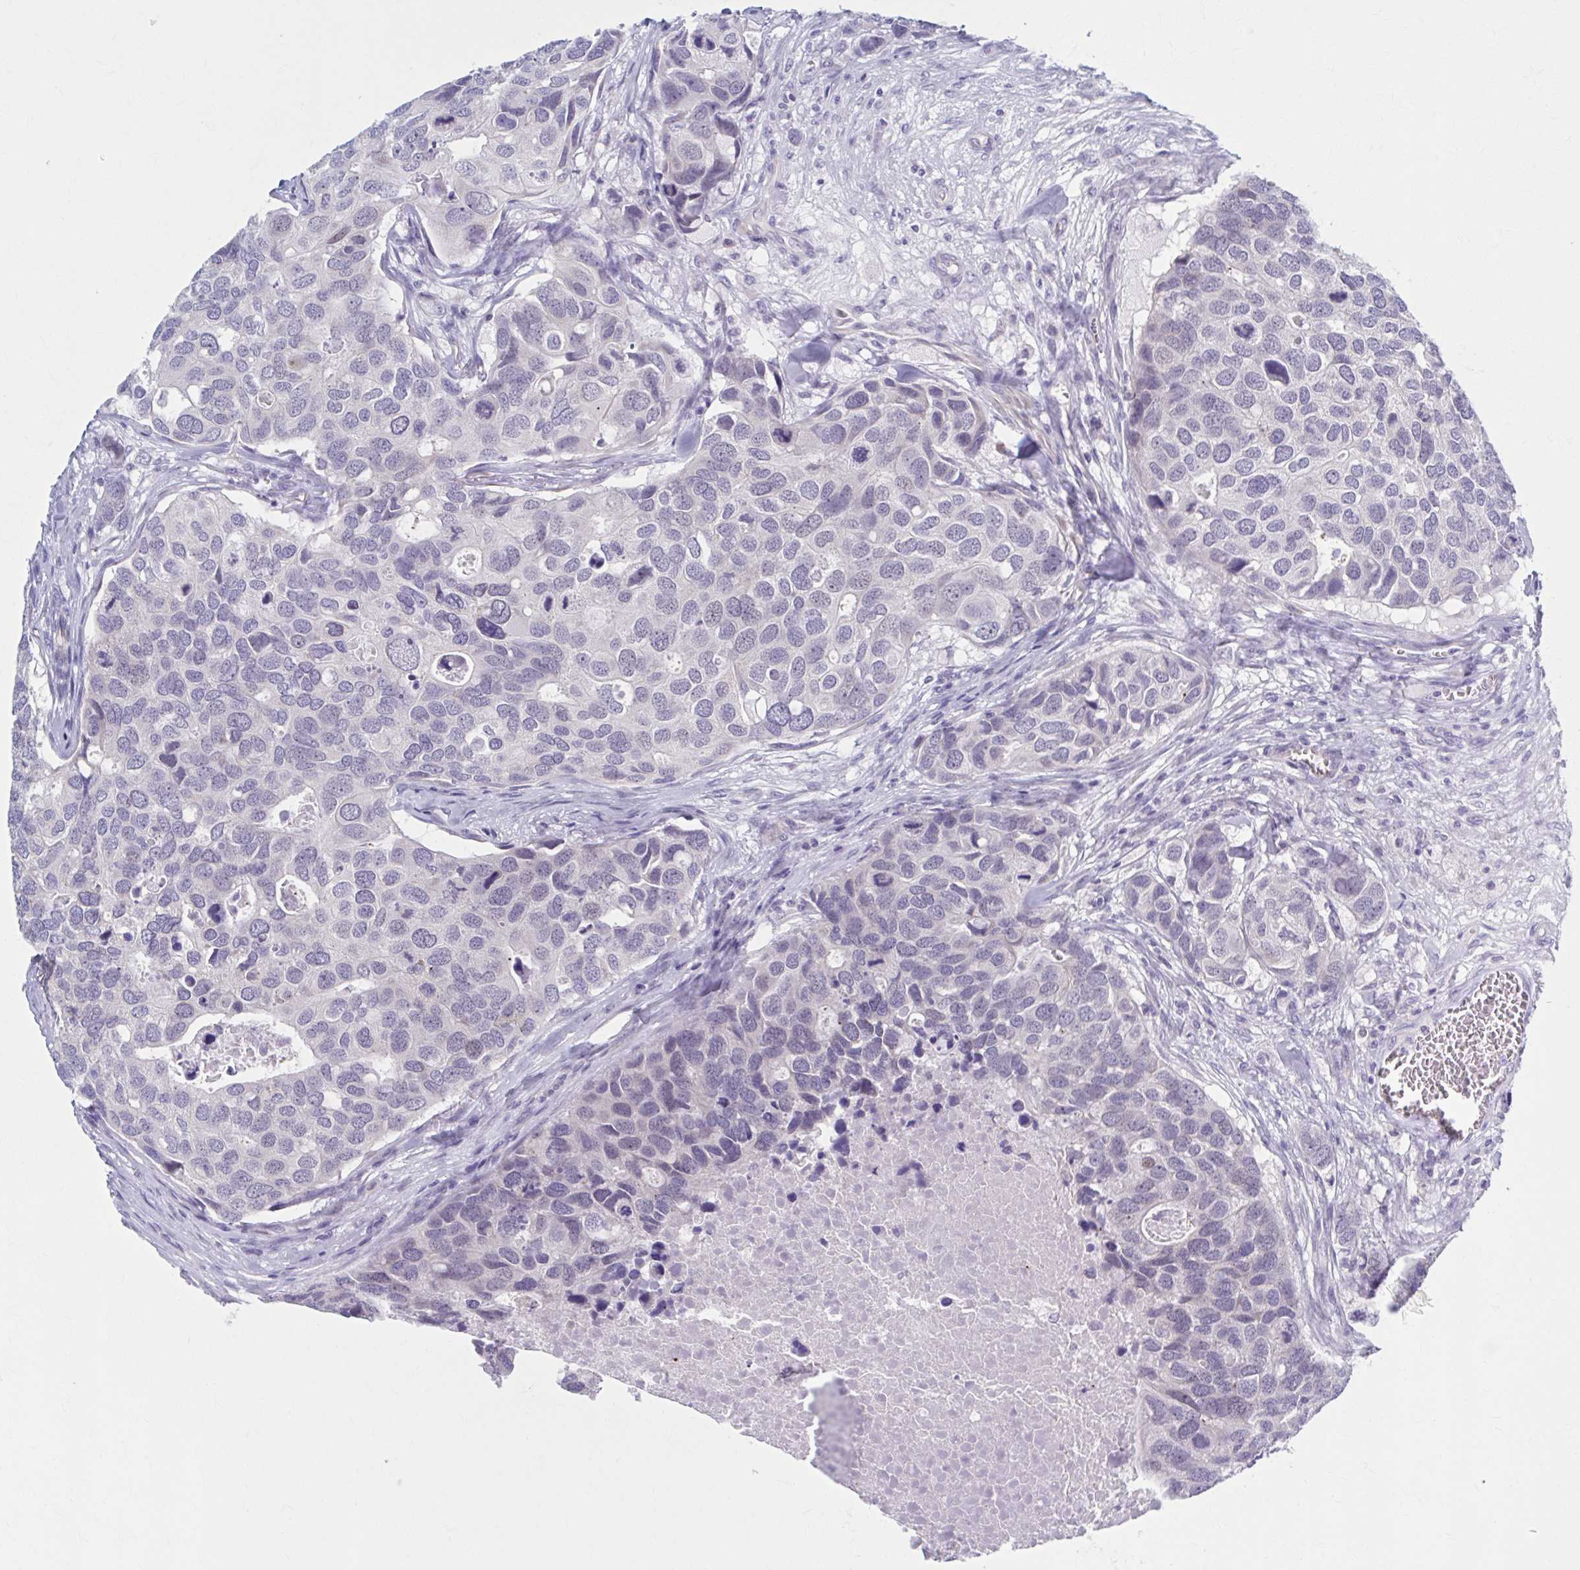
{"staining": {"intensity": "negative", "quantity": "none", "location": "none"}, "tissue": "breast cancer", "cell_type": "Tumor cells", "image_type": "cancer", "snomed": [{"axis": "morphology", "description": "Duct carcinoma"}, {"axis": "topography", "description": "Breast"}], "caption": "Tumor cells are negative for protein expression in human breast infiltrating ductal carcinoma.", "gene": "CCDC105", "patient": {"sex": "female", "age": 83}}